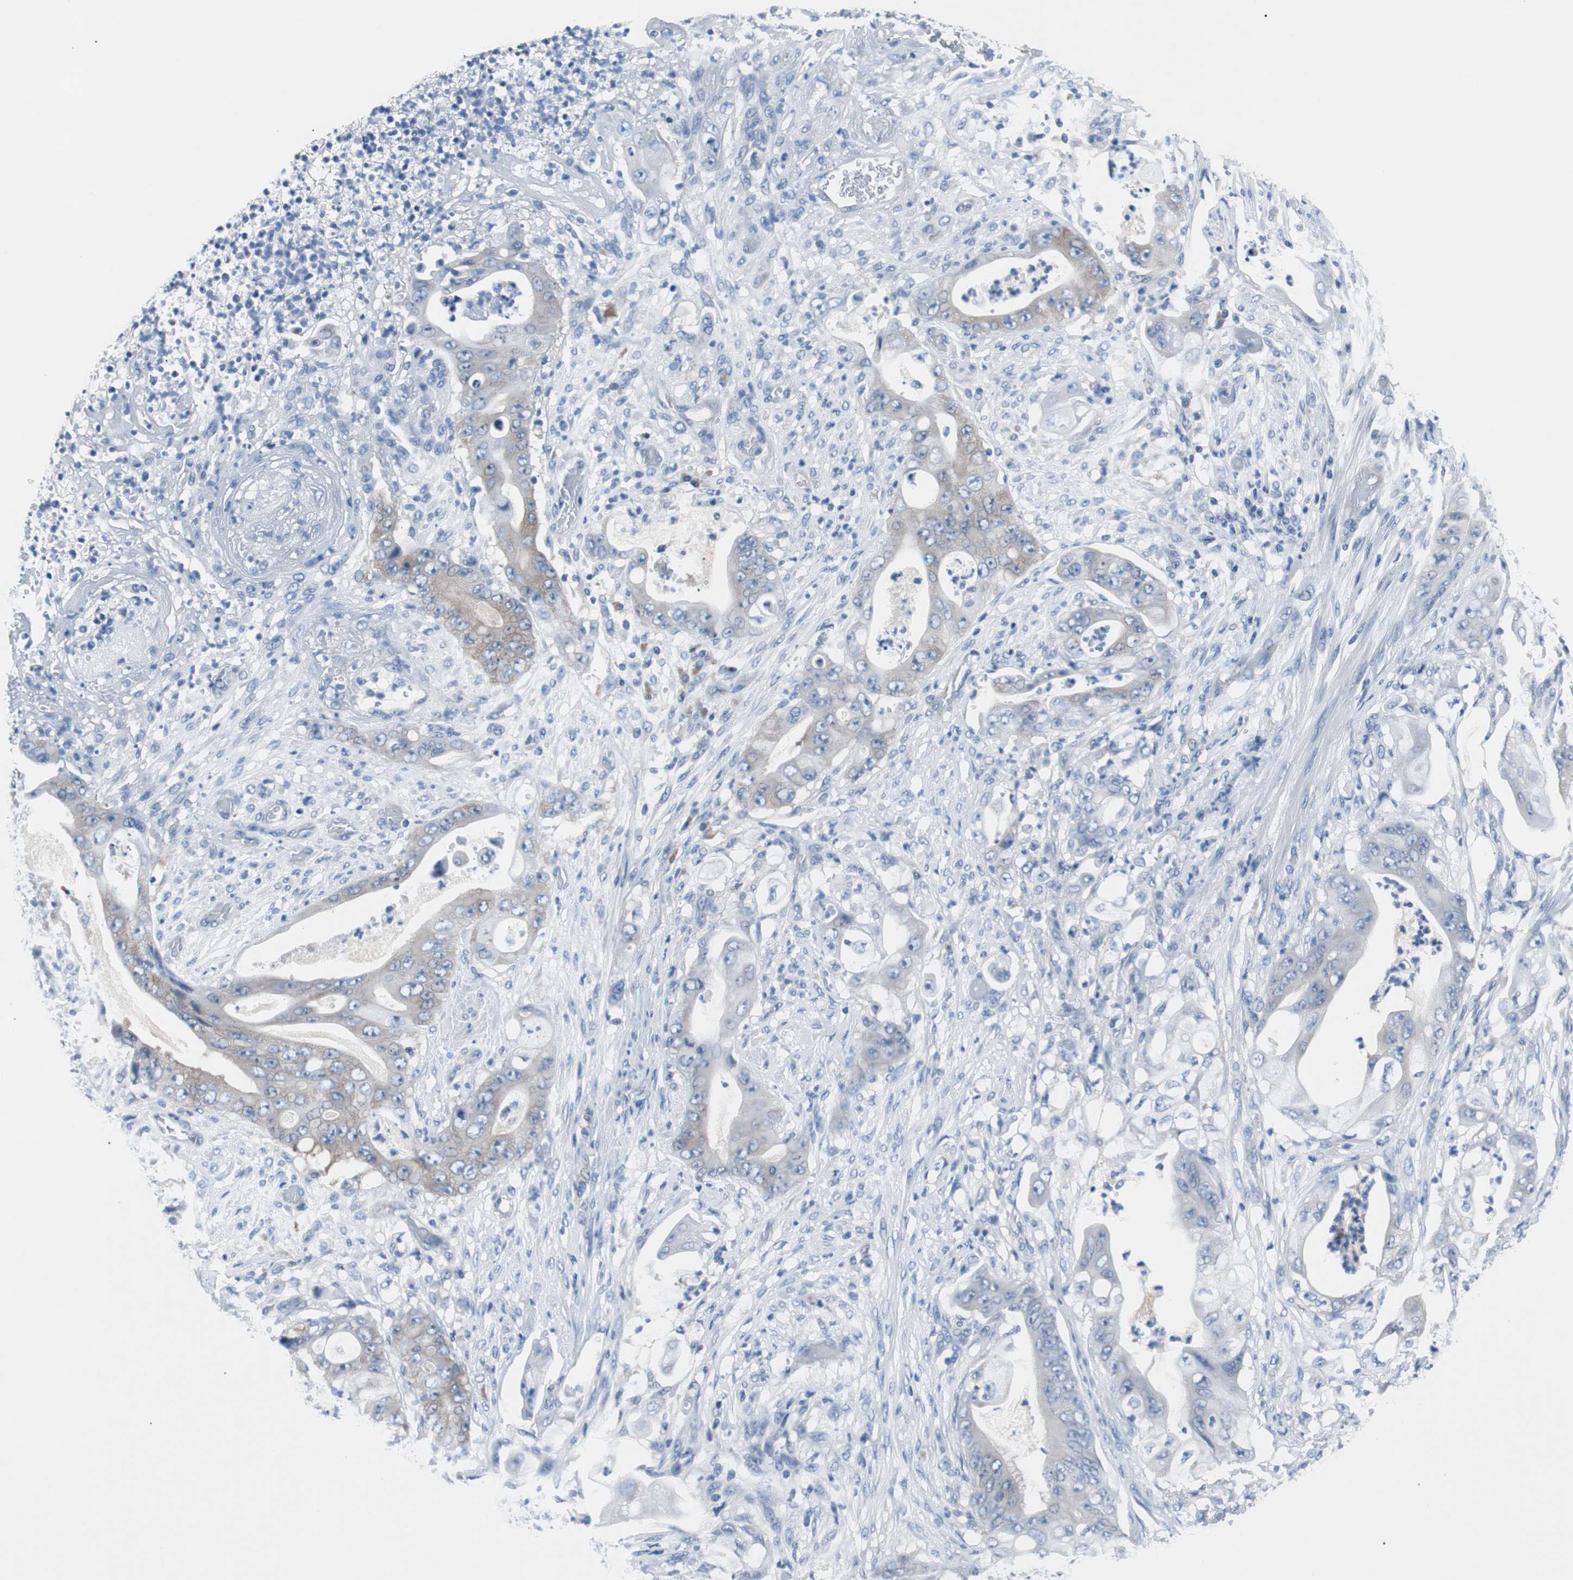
{"staining": {"intensity": "weak", "quantity": "<25%", "location": "cytoplasmic/membranous"}, "tissue": "stomach cancer", "cell_type": "Tumor cells", "image_type": "cancer", "snomed": [{"axis": "morphology", "description": "Adenocarcinoma, NOS"}, {"axis": "topography", "description": "Stomach"}], "caption": "This is a micrograph of immunohistochemistry staining of stomach cancer, which shows no expression in tumor cells. (Stains: DAB immunohistochemistry (IHC) with hematoxylin counter stain, Microscopy: brightfield microscopy at high magnification).", "gene": "EEF2K", "patient": {"sex": "female", "age": 73}}